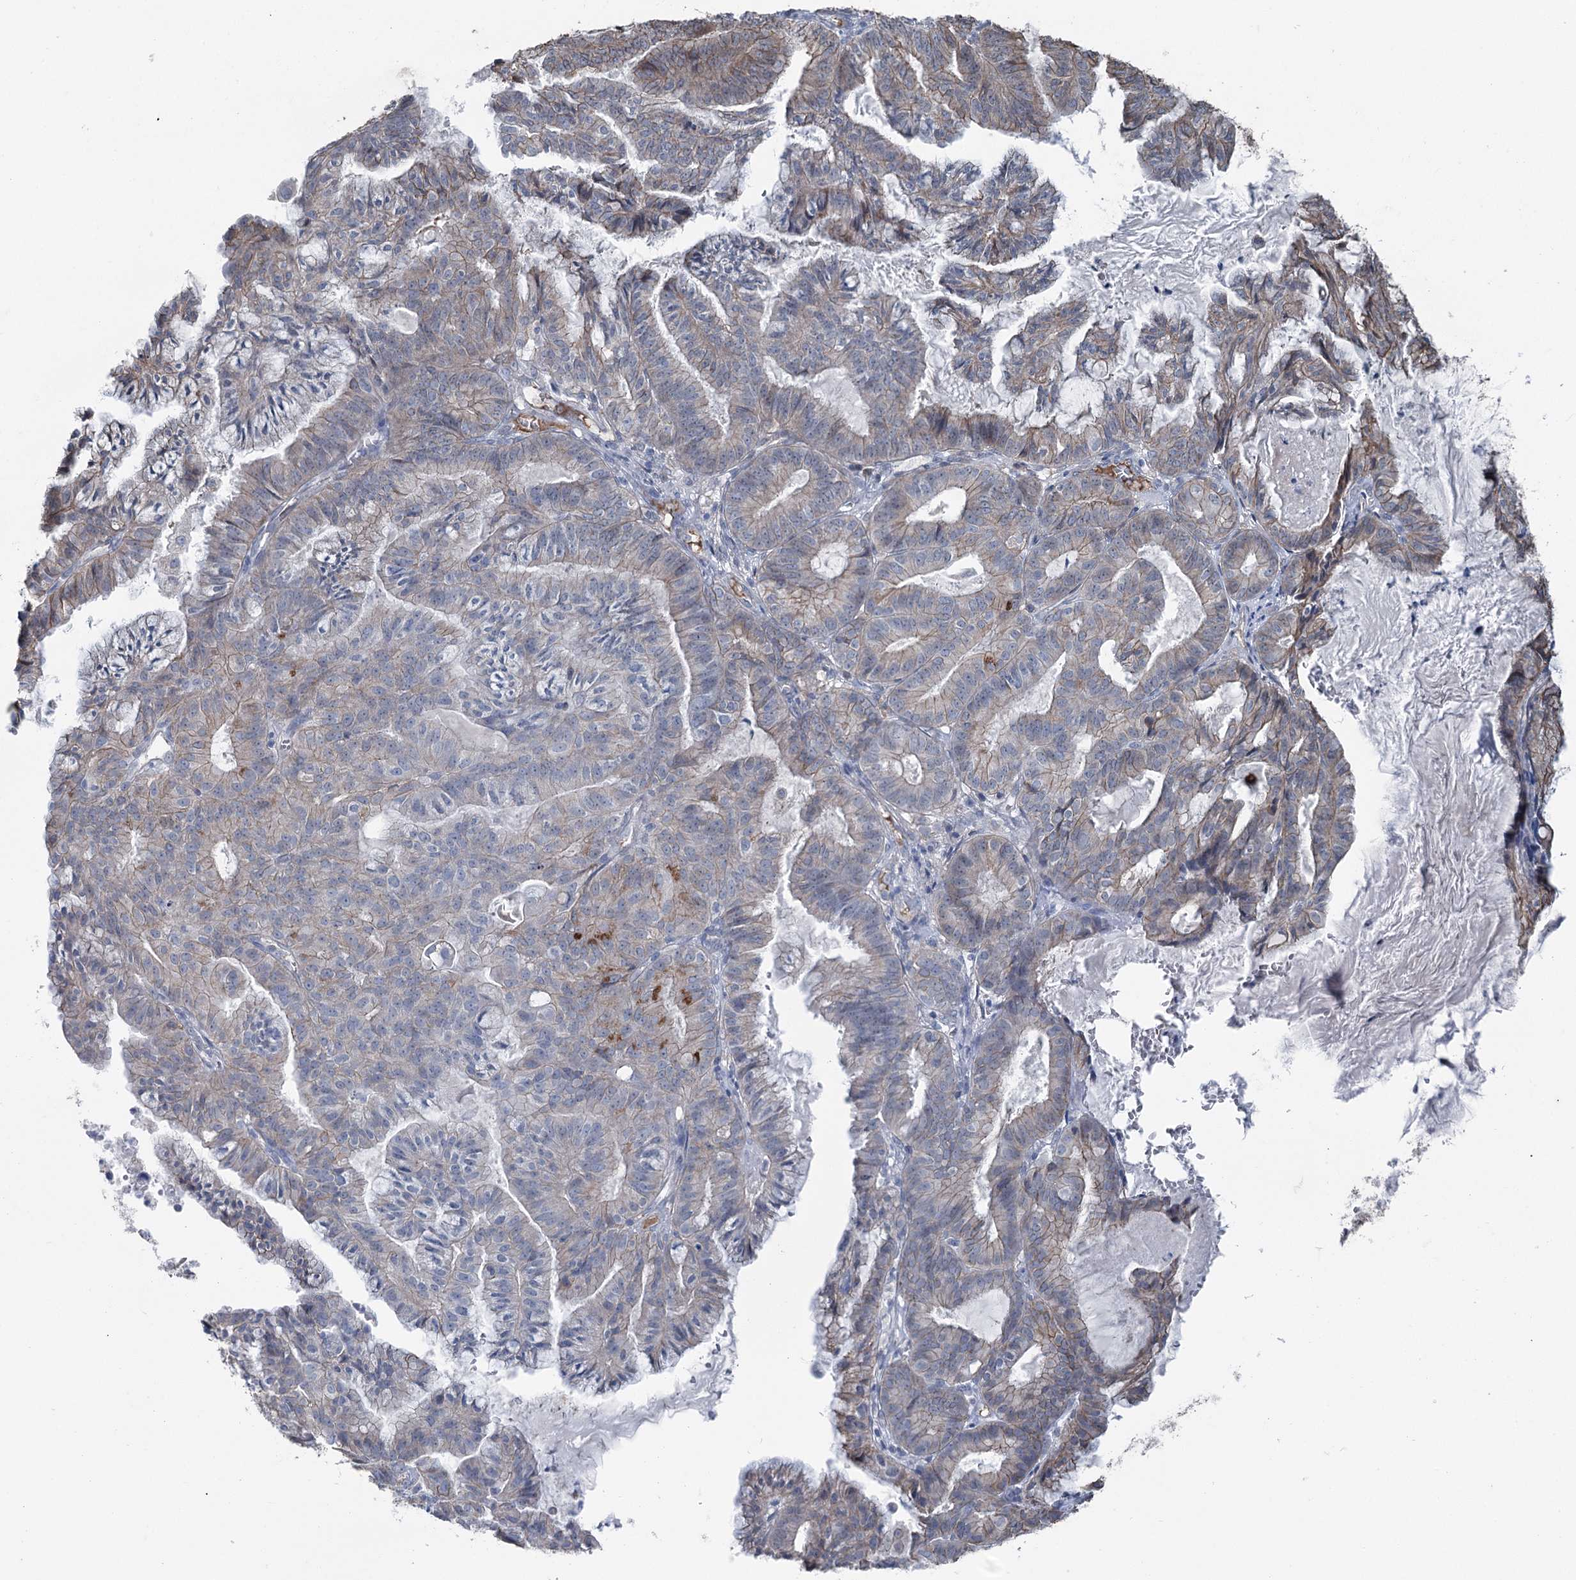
{"staining": {"intensity": "moderate", "quantity": "25%-75%", "location": "cytoplasmic/membranous"}, "tissue": "endometrial cancer", "cell_type": "Tumor cells", "image_type": "cancer", "snomed": [{"axis": "morphology", "description": "Adenocarcinoma, NOS"}, {"axis": "topography", "description": "Endometrium"}], "caption": "This image demonstrates endometrial adenocarcinoma stained with immunohistochemistry to label a protein in brown. The cytoplasmic/membranous of tumor cells show moderate positivity for the protein. Nuclei are counter-stained blue.", "gene": "FAM120B", "patient": {"sex": "female", "age": 86}}